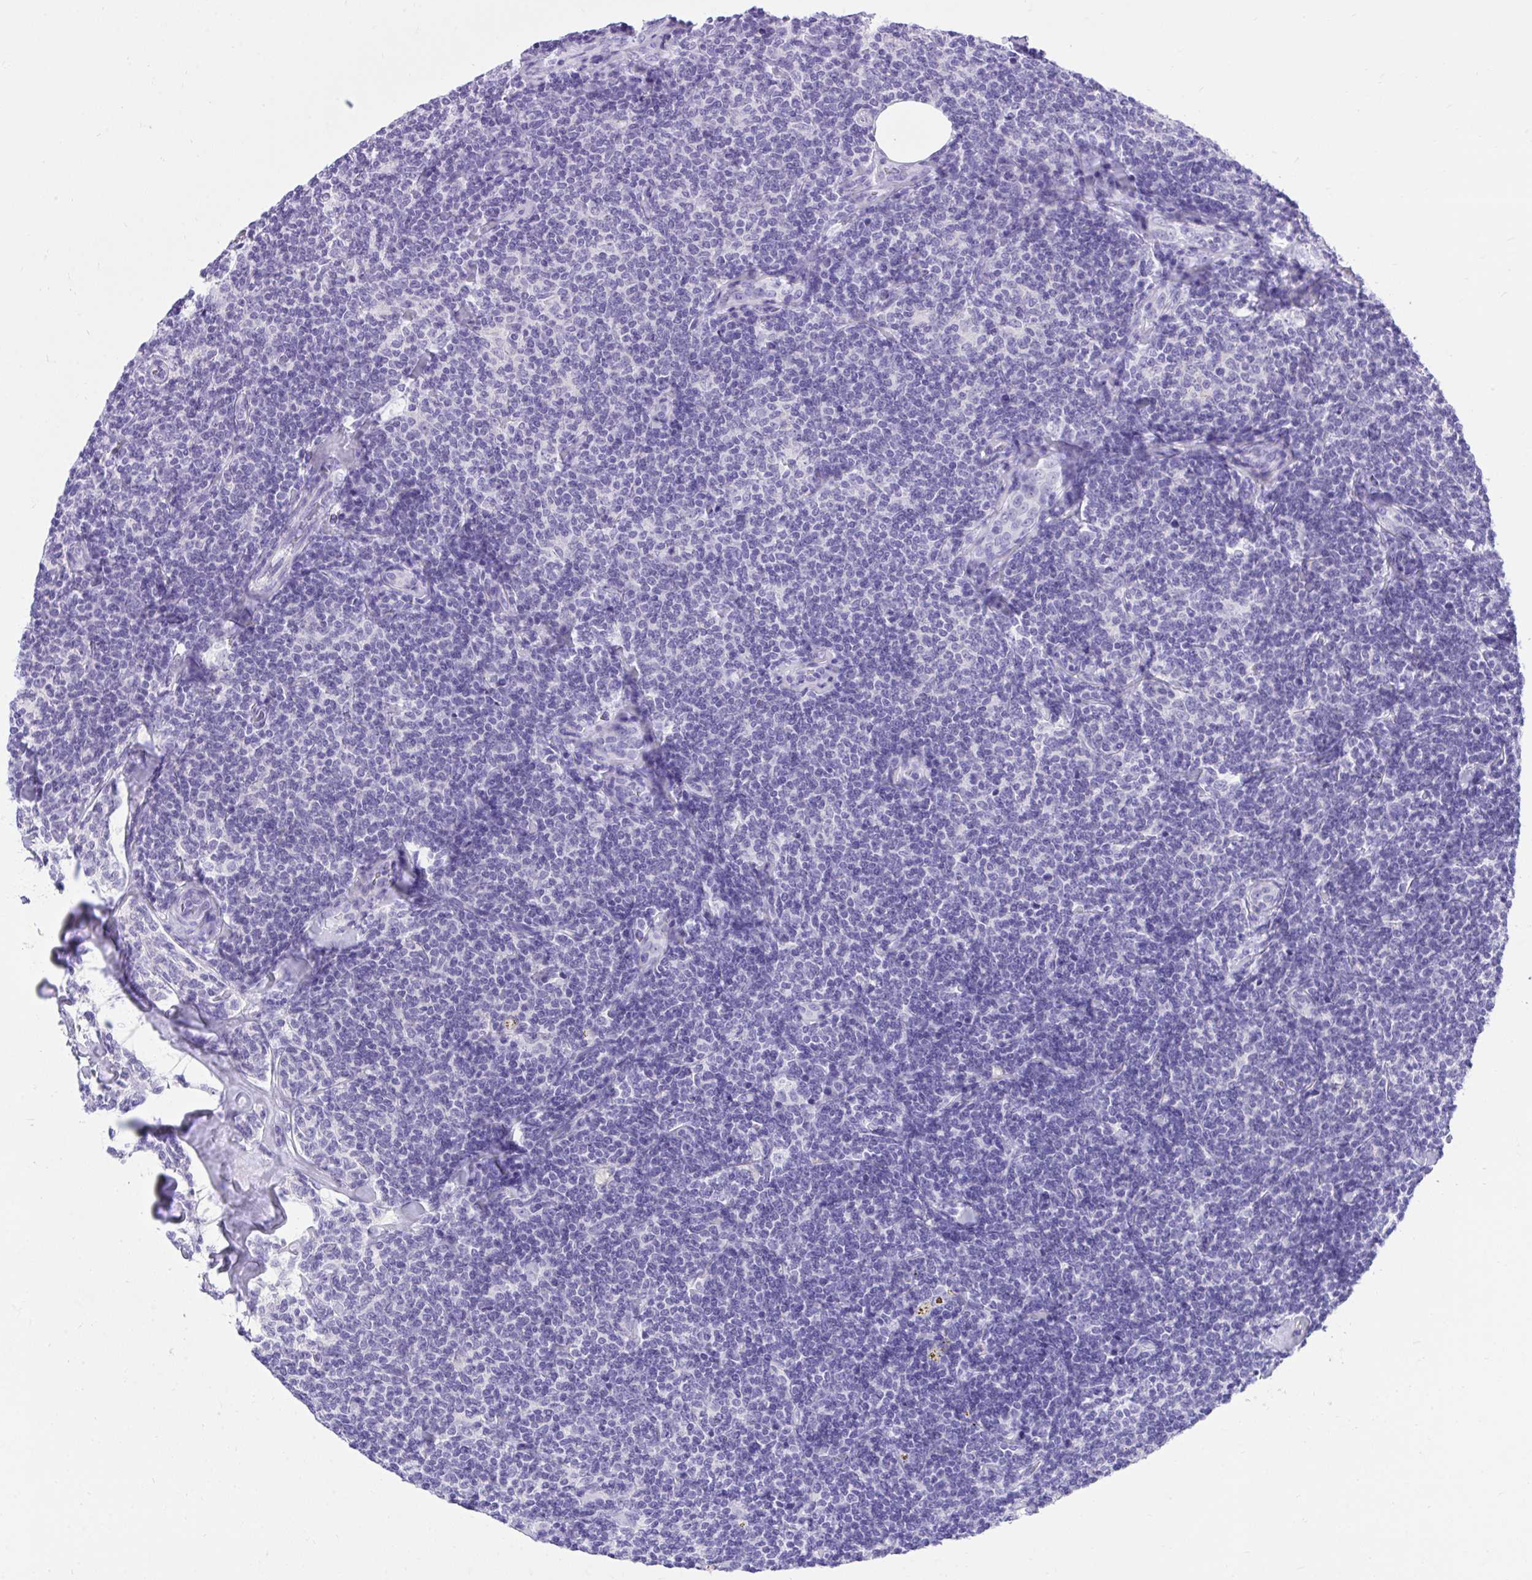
{"staining": {"intensity": "negative", "quantity": "none", "location": "none"}, "tissue": "lymphoma", "cell_type": "Tumor cells", "image_type": "cancer", "snomed": [{"axis": "morphology", "description": "Malignant lymphoma, non-Hodgkin's type, Low grade"}, {"axis": "topography", "description": "Lymph node"}], "caption": "Malignant lymphoma, non-Hodgkin's type (low-grade) was stained to show a protein in brown. There is no significant positivity in tumor cells. (Immunohistochemistry, brightfield microscopy, high magnification).", "gene": "KCNN4", "patient": {"sex": "female", "age": 56}}